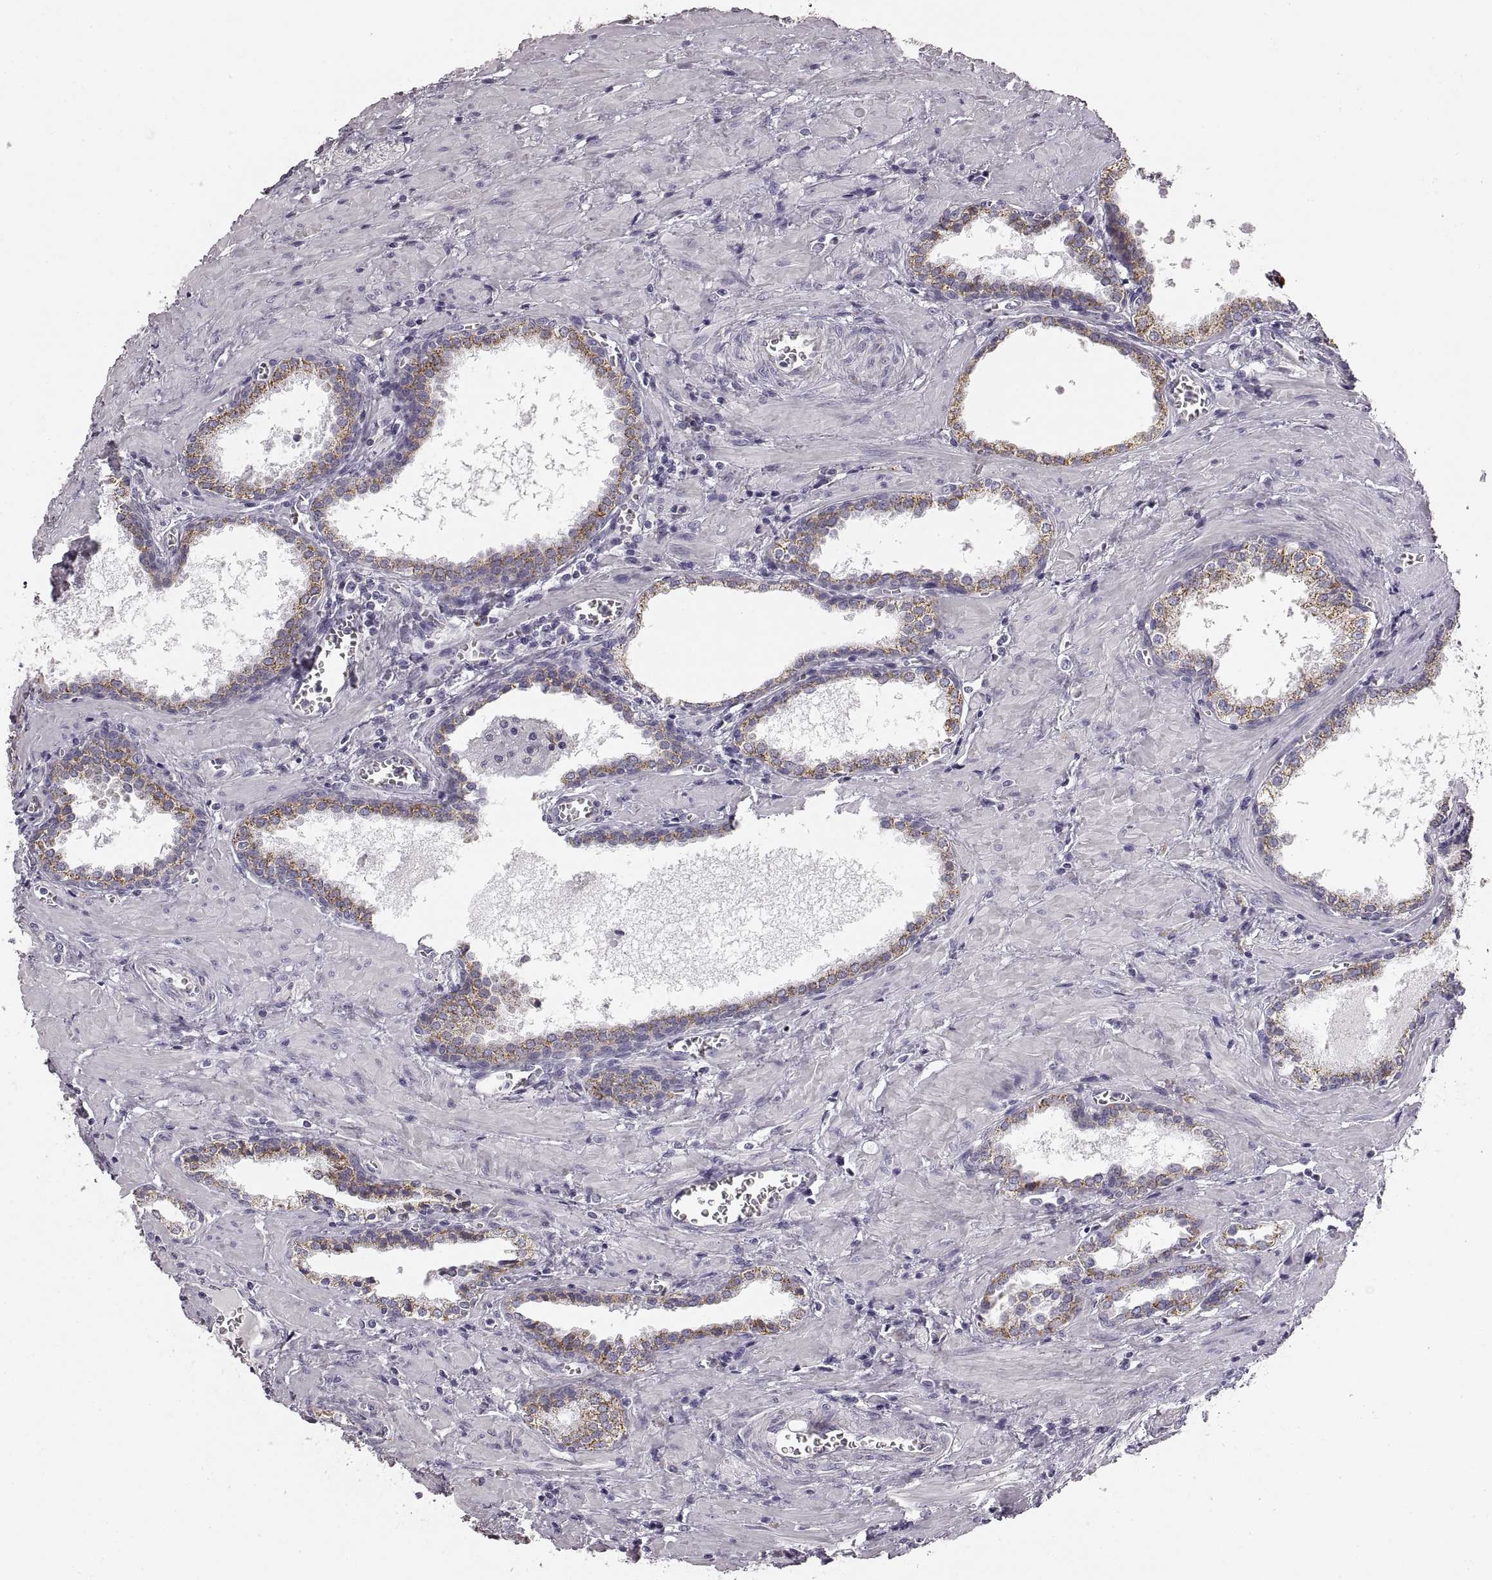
{"staining": {"intensity": "moderate", "quantity": "<25%", "location": "cytoplasmic/membranous"}, "tissue": "prostate cancer", "cell_type": "Tumor cells", "image_type": "cancer", "snomed": [{"axis": "morphology", "description": "Adenocarcinoma, NOS"}, {"axis": "topography", "description": "Prostate and seminal vesicle, NOS"}], "caption": "This histopathology image shows IHC staining of prostate adenocarcinoma, with low moderate cytoplasmic/membranous positivity in approximately <25% of tumor cells.", "gene": "RDH13", "patient": {"sex": "male", "age": 63}}